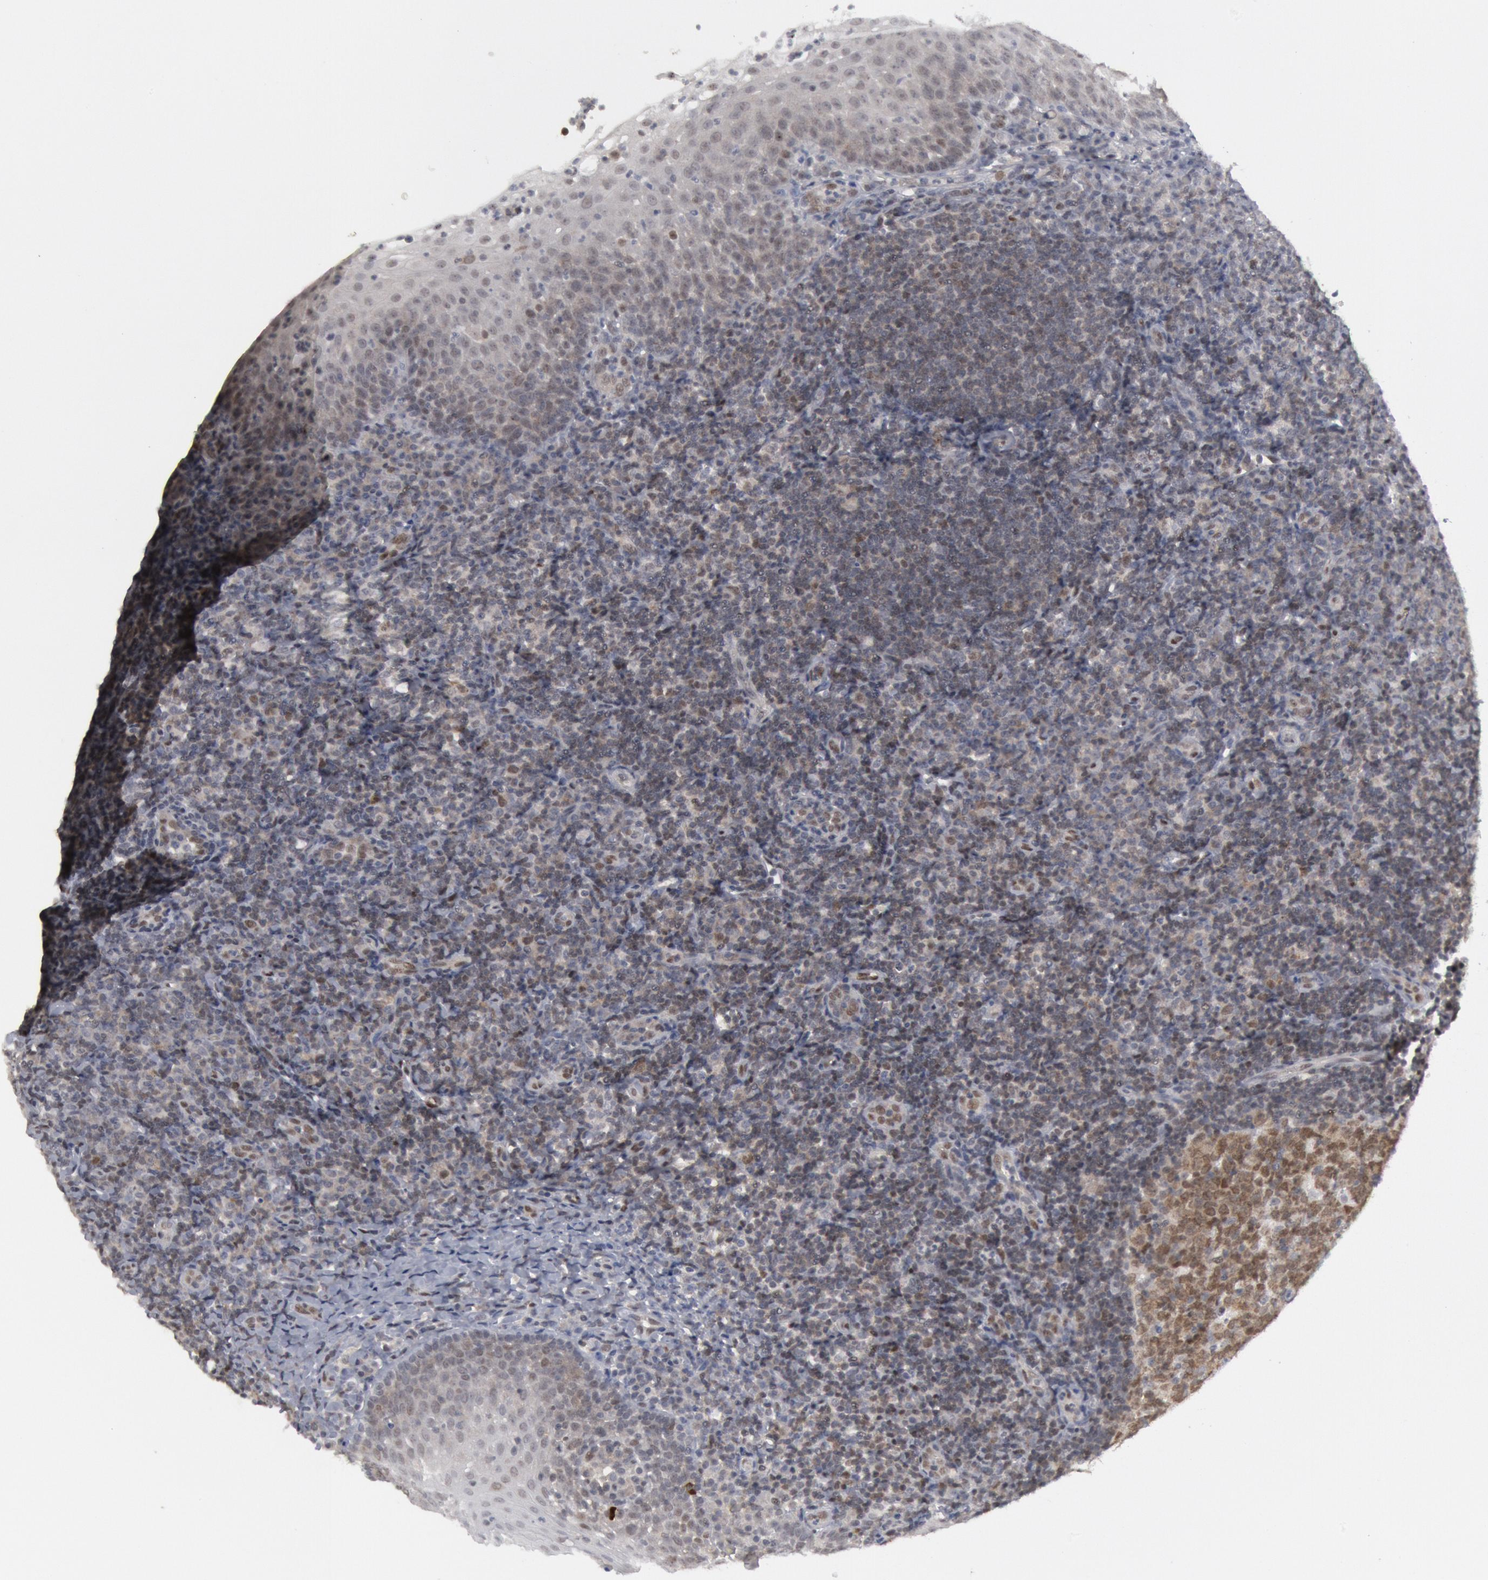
{"staining": {"intensity": "strong", "quantity": ">75%", "location": "nuclear"}, "tissue": "tonsil", "cell_type": "Germinal center cells", "image_type": "normal", "snomed": [{"axis": "morphology", "description": "Normal tissue, NOS"}, {"axis": "topography", "description": "Tonsil"}], "caption": "Strong nuclear staining for a protein is identified in about >75% of germinal center cells of unremarkable tonsil using immunohistochemistry.", "gene": "FOXO1", "patient": {"sex": "female", "age": 40}}